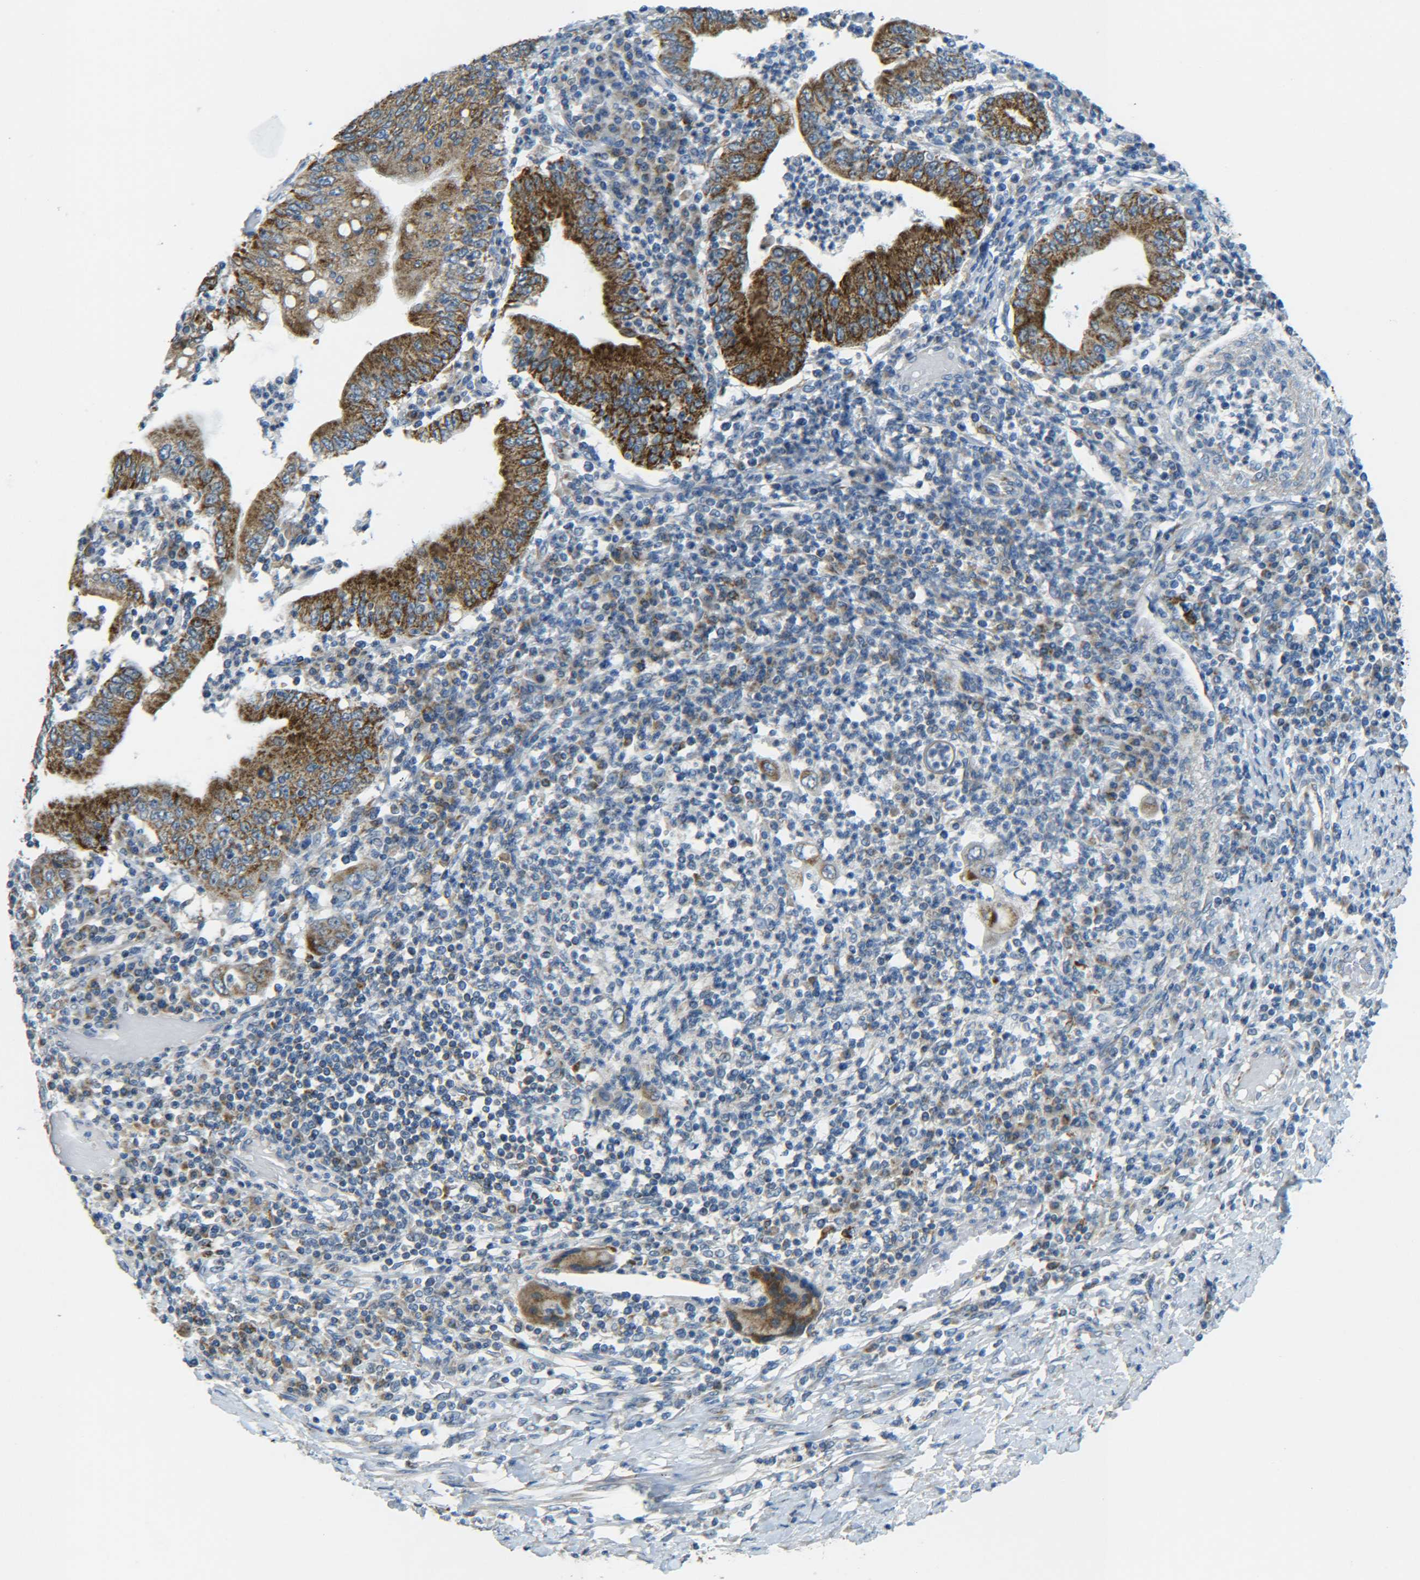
{"staining": {"intensity": "strong", "quantity": ">75%", "location": "cytoplasmic/membranous"}, "tissue": "stomach cancer", "cell_type": "Tumor cells", "image_type": "cancer", "snomed": [{"axis": "morphology", "description": "Normal tissue, NOS"}, {"axis": "morphology", "description": "Adenocarcinoma, NOS"}, {"axis": "topography", "description": "Esophagus"}, {"axis": "topography", "description": "Stomach, upper"}, {"axis": "topography", "description": "Peripheral nerve tissue"}], "caption": "A micrograph of stomach cancer stained for a protein exhibits strong cytoplasmic/membranous brown staining in tumor cells. (DAB (3,3'-diaminobenzidine) = brown stain, brightfield microscopy at high magnification).", "gene": "CYB5R1", "patient": {"sex": "male", "age": 62}}